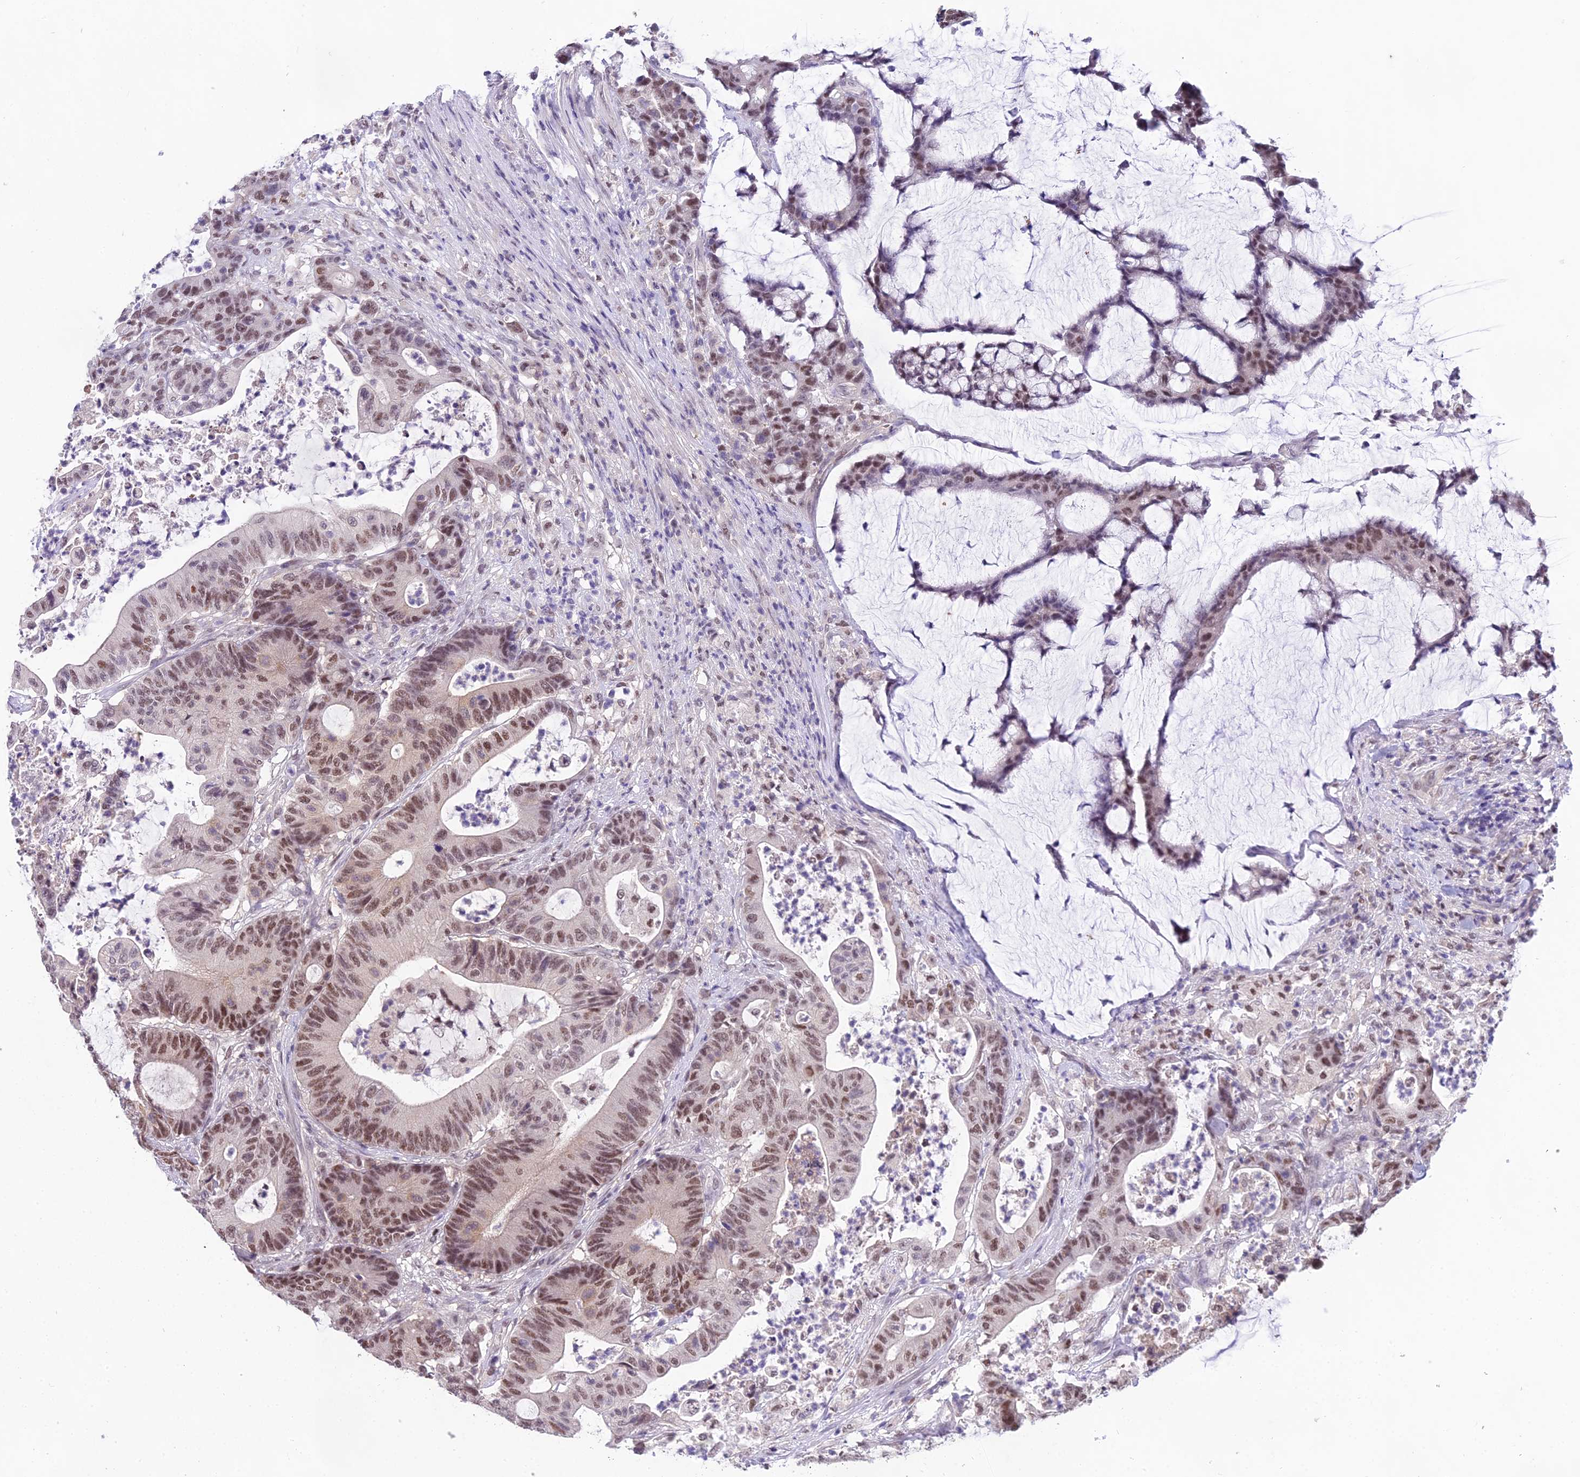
{"staining": {"intensity": "moderate", "quantity": ">75%", "location": "nuclear"}, "tissue": "colorectal cancer", "cell_type": "Tumor cells", "image_type": "cancer", "snomed": [{"axis": "morphology", "description": "Adenocarcinoma, NOS"}, {"axis": "topography", "description": "Colon"}], "caption": "A brown stain shows moderate nuclear positivity of a protein in adenocarcinoma (colorectal) tumor cells. The protein is shown in brown color, while the nuclei are stained blue.", "gene": "MAT2A", "patient": {"sex": "female", "age": 84}}